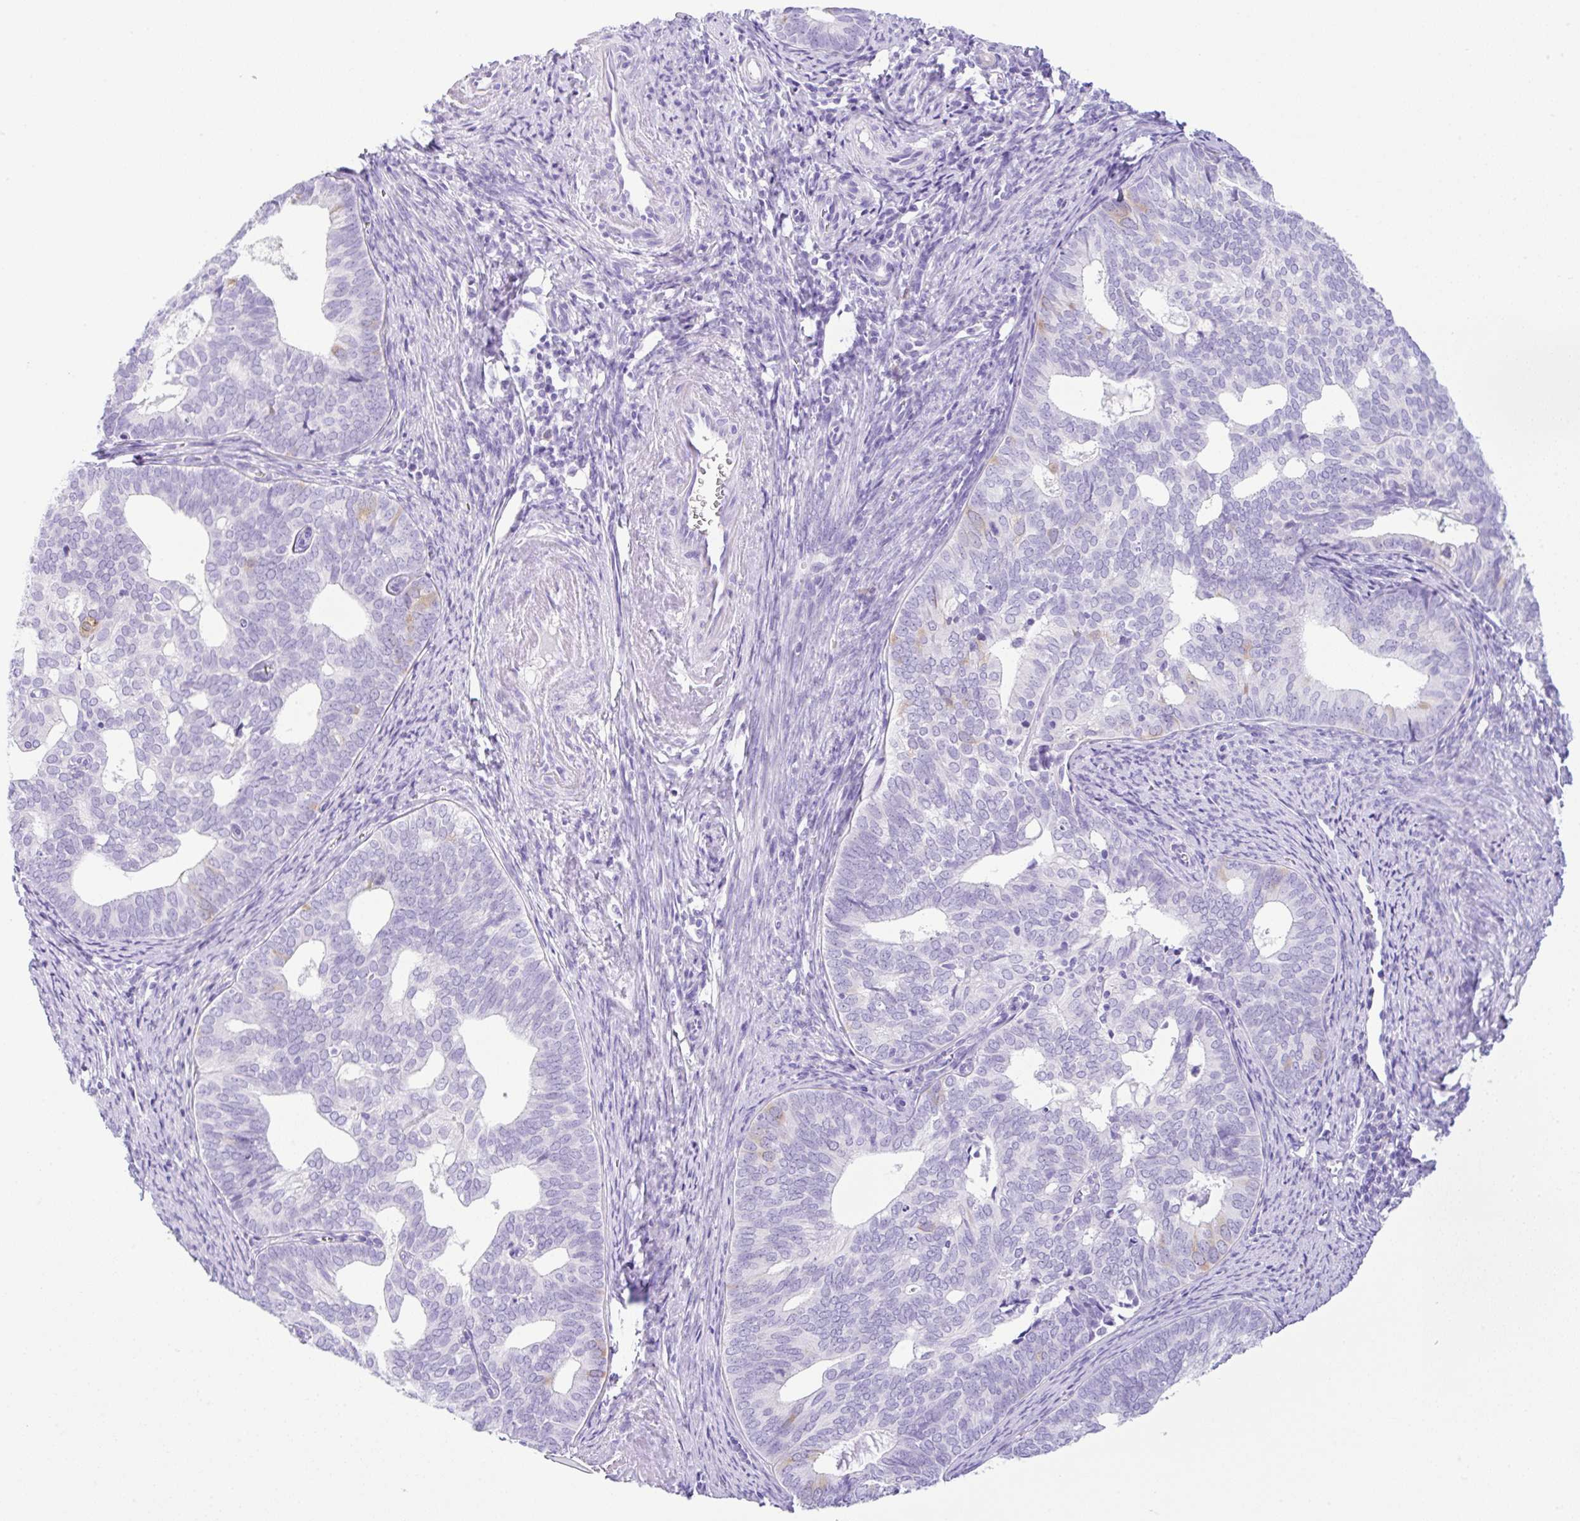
{"staining": {"intensity": "negative", "quantity": "none", "location": "none"}, "tissue": "endometrial cancer", "cell_type": "Tumor cells", "image_type": "cancer", "snomed": [{"axis": "morphology", "description": "Adenocarcinoma, NOS"}, {"axis": "topography", "description": "Endometrium"}], "caption": "The IHC photomicrograph has no significant positivity in tumor cells of endometrial cancer tissue.", "gene": "RRM2", "patient": {"sex": "female", "age": 75}}